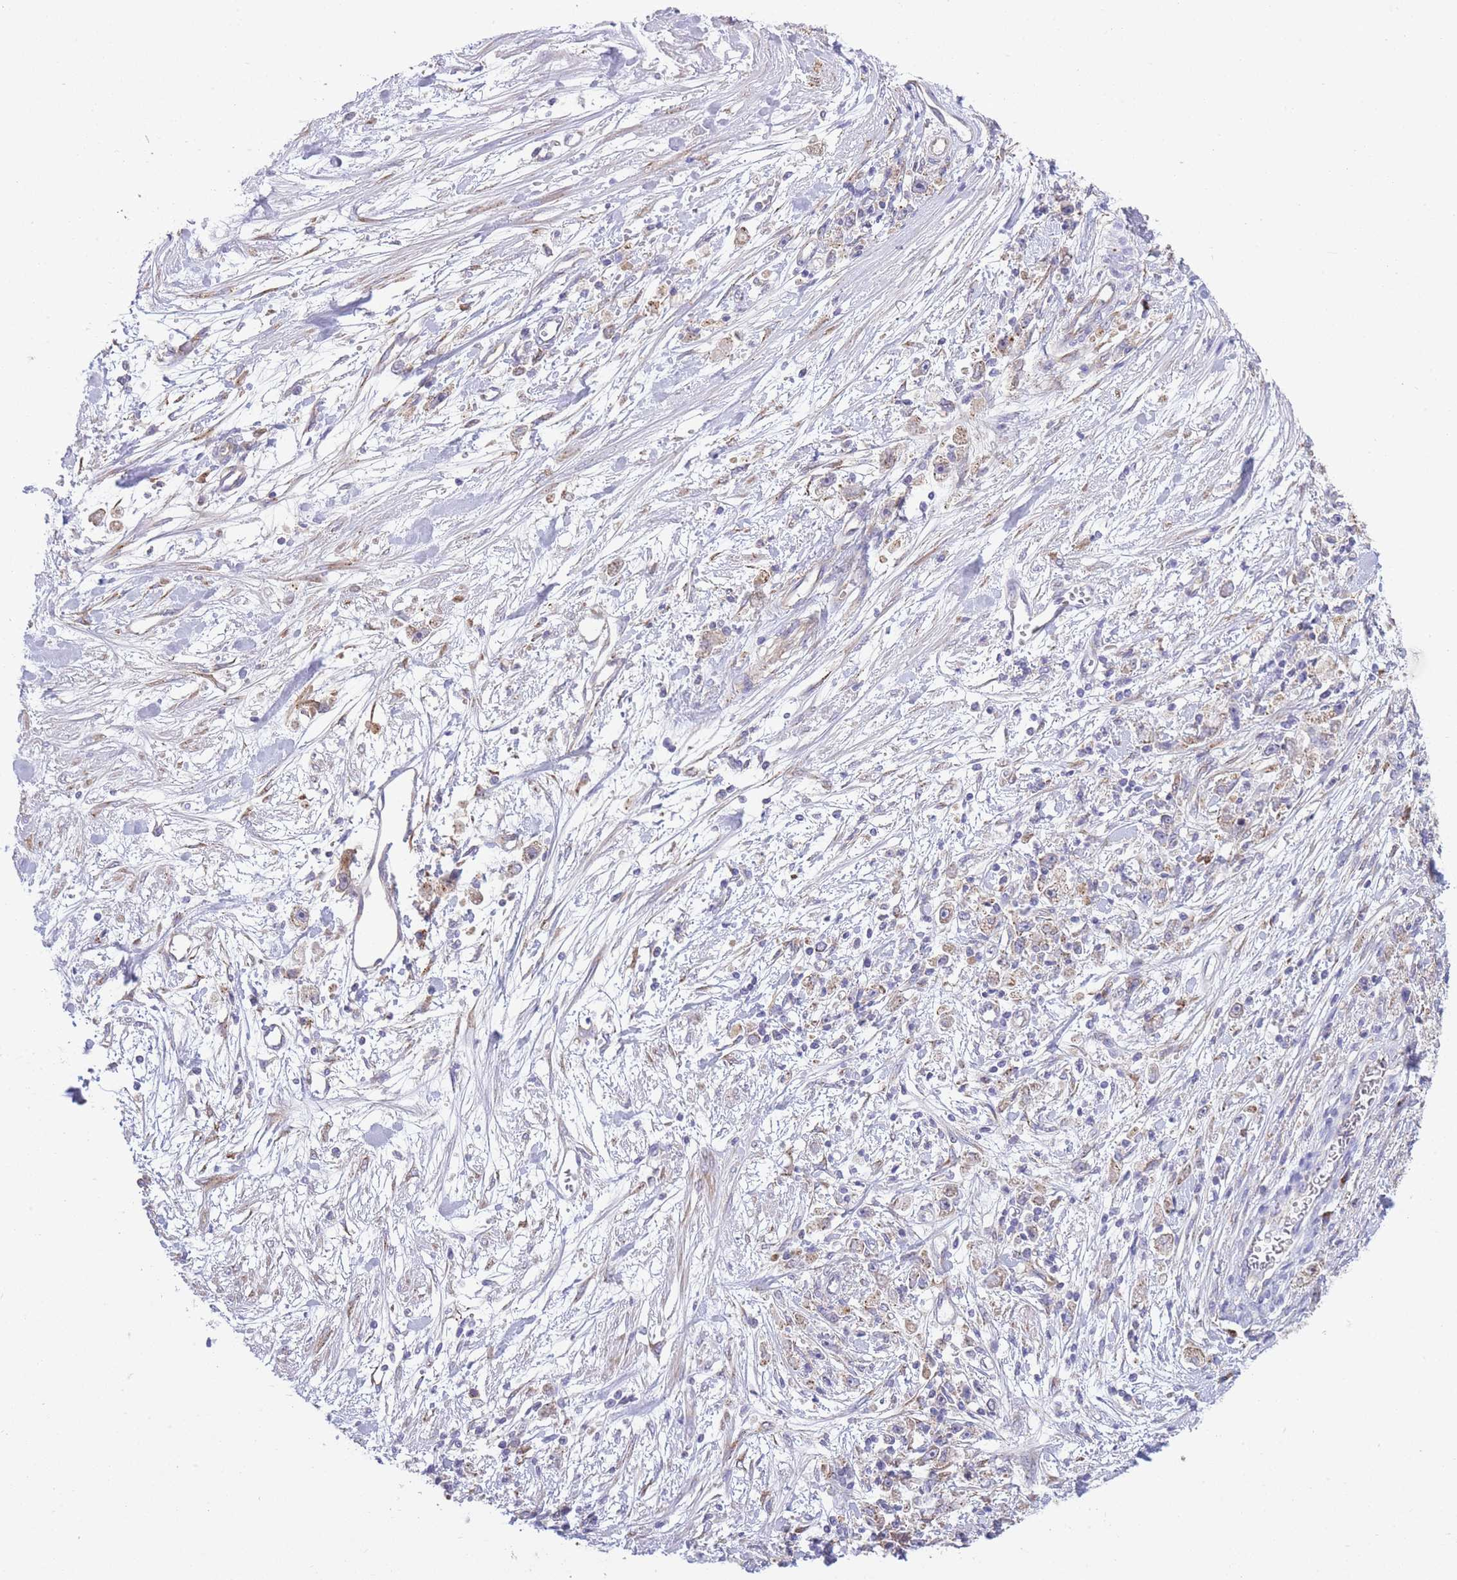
{"staining": {"intensity": "moderate", "quantity": "25%-75%", "location": "cytoplasmic/membranous"}, "tissue": "stomach cancer", "cell_type": "Tumor cells", "image_type": "cancer", "snomed": [{"axis": "morphology", "description": "Adenocarcinoma, NOS"}, {"axis": "topography", "description": "Stomach"}], "caption": "A photomicrograph of human stomach adenocarcinoma stained for a protein reveals moderate cytoplasmic/membranous brown staining in tumor cells.", "gene": "COPG2", "patient": {"sex": "female", "age": 59}}